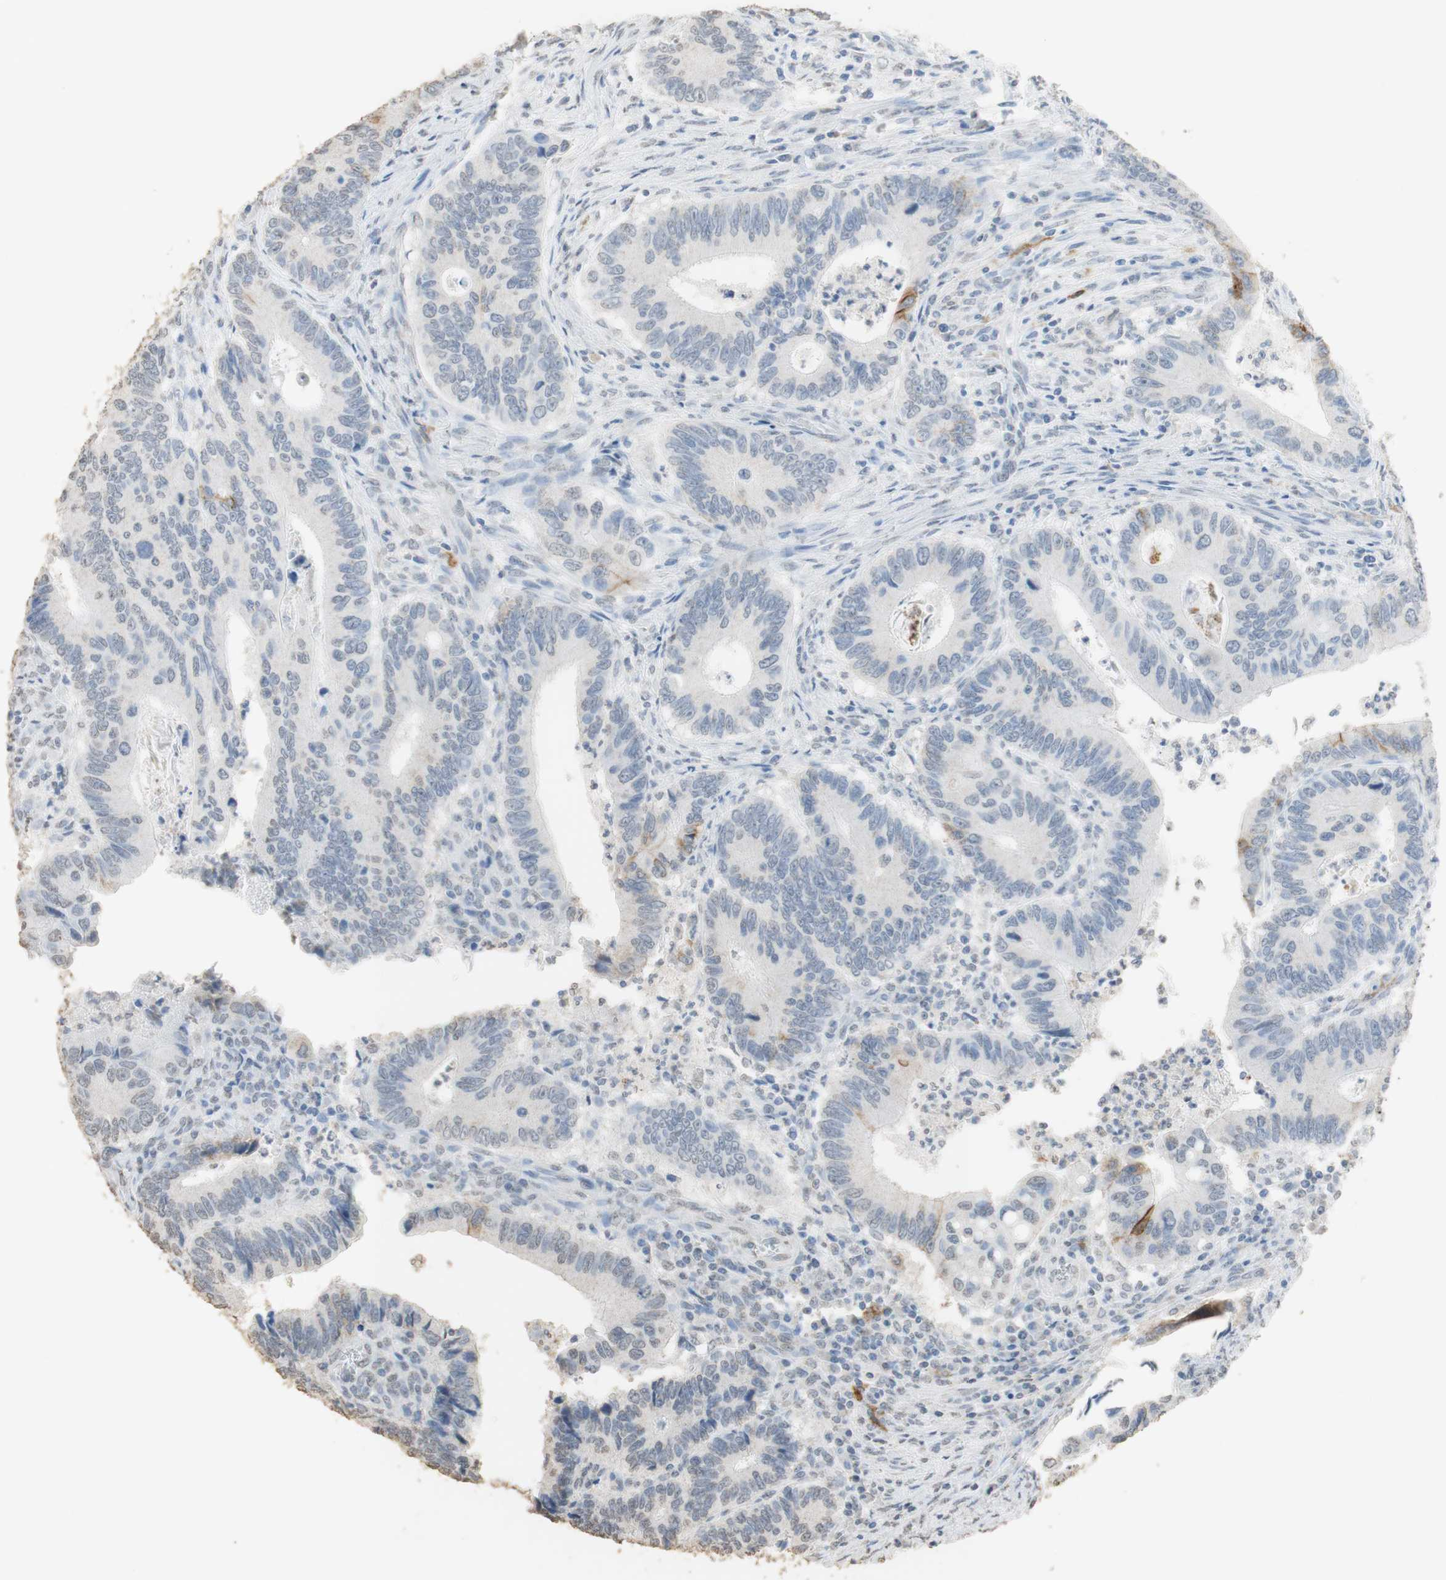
{"staining": {"intensity": "moderate", "quantity": "<25%", "location": "cytoplasmic/membranous"}, "tissue": "colorectal cancer", "cell_type": "Tumor cells", "image_type": "cancer", "snomed": [{"axis": "morphology", "description": "Inflammation, NOS"}, {"axis": "morphology", "description": "Adenocarcinoma, NOS"}, {"axis": "topography", "description": "Colon"}], "caption": "There is low levels of moderate cytoplasmic/membranous positivity in tumor cells of colorectal adenocarcinoma, as demonstrated by immunohistochemical staining (brown color).", "gene": "L1CAM", "patient": {"sex": "male", "age": 72}}